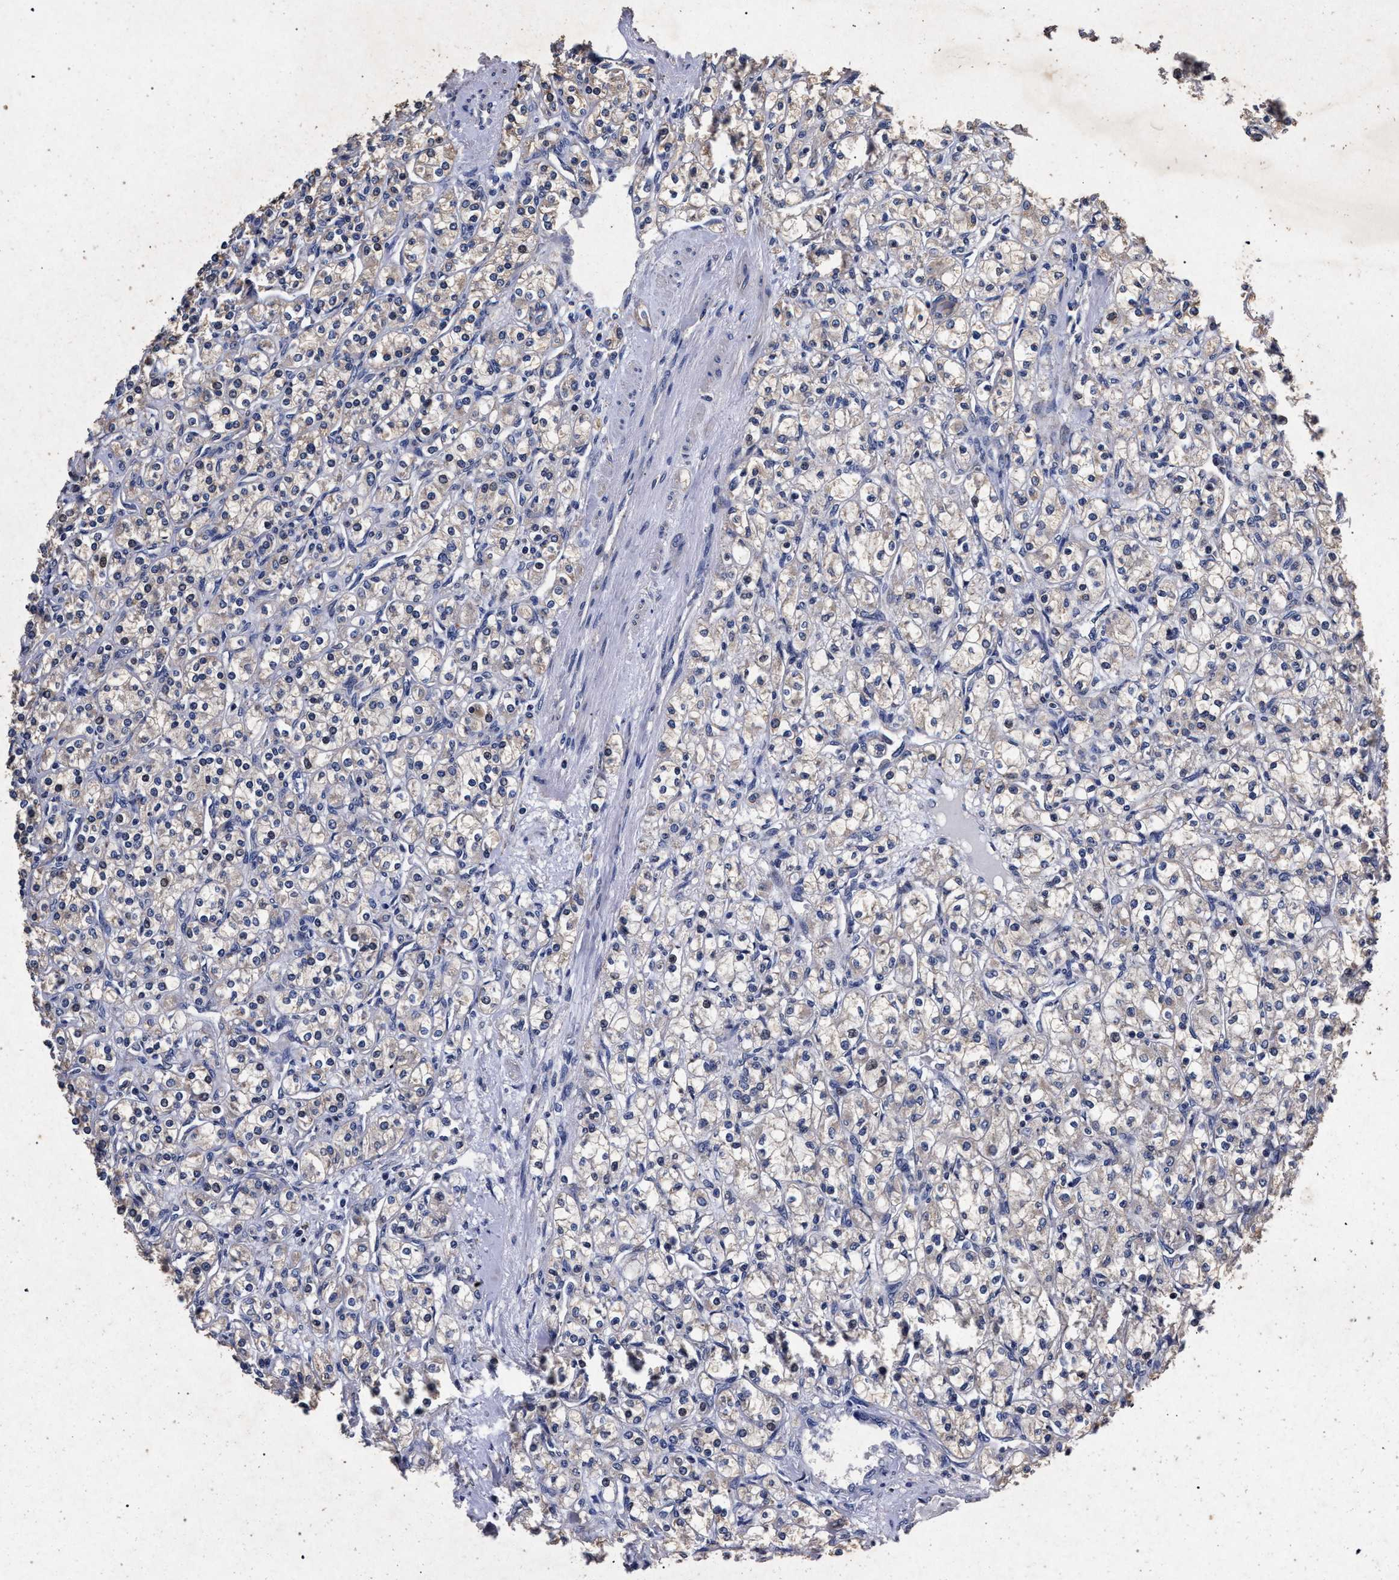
{"staining": {"intensity": "weak", "quantity": "<25%", "location": "cytoplasmic/membranous"}, "tissue": "renal cancer", "cell_type": "Tumor cells", "image_type": "cancer", "snomed": [{"axis": "morphology", "description": "Adenocarcinoma, NOS"}, {"axis": "topography", "description": "Kidney"}], "caption": "Renal adenocarcinoma was stained to show a protein in brown. There is no significant positivity in tumor cells.", "gene": "ATP1A2", "patient": {"sex": "male", "age": 77}}